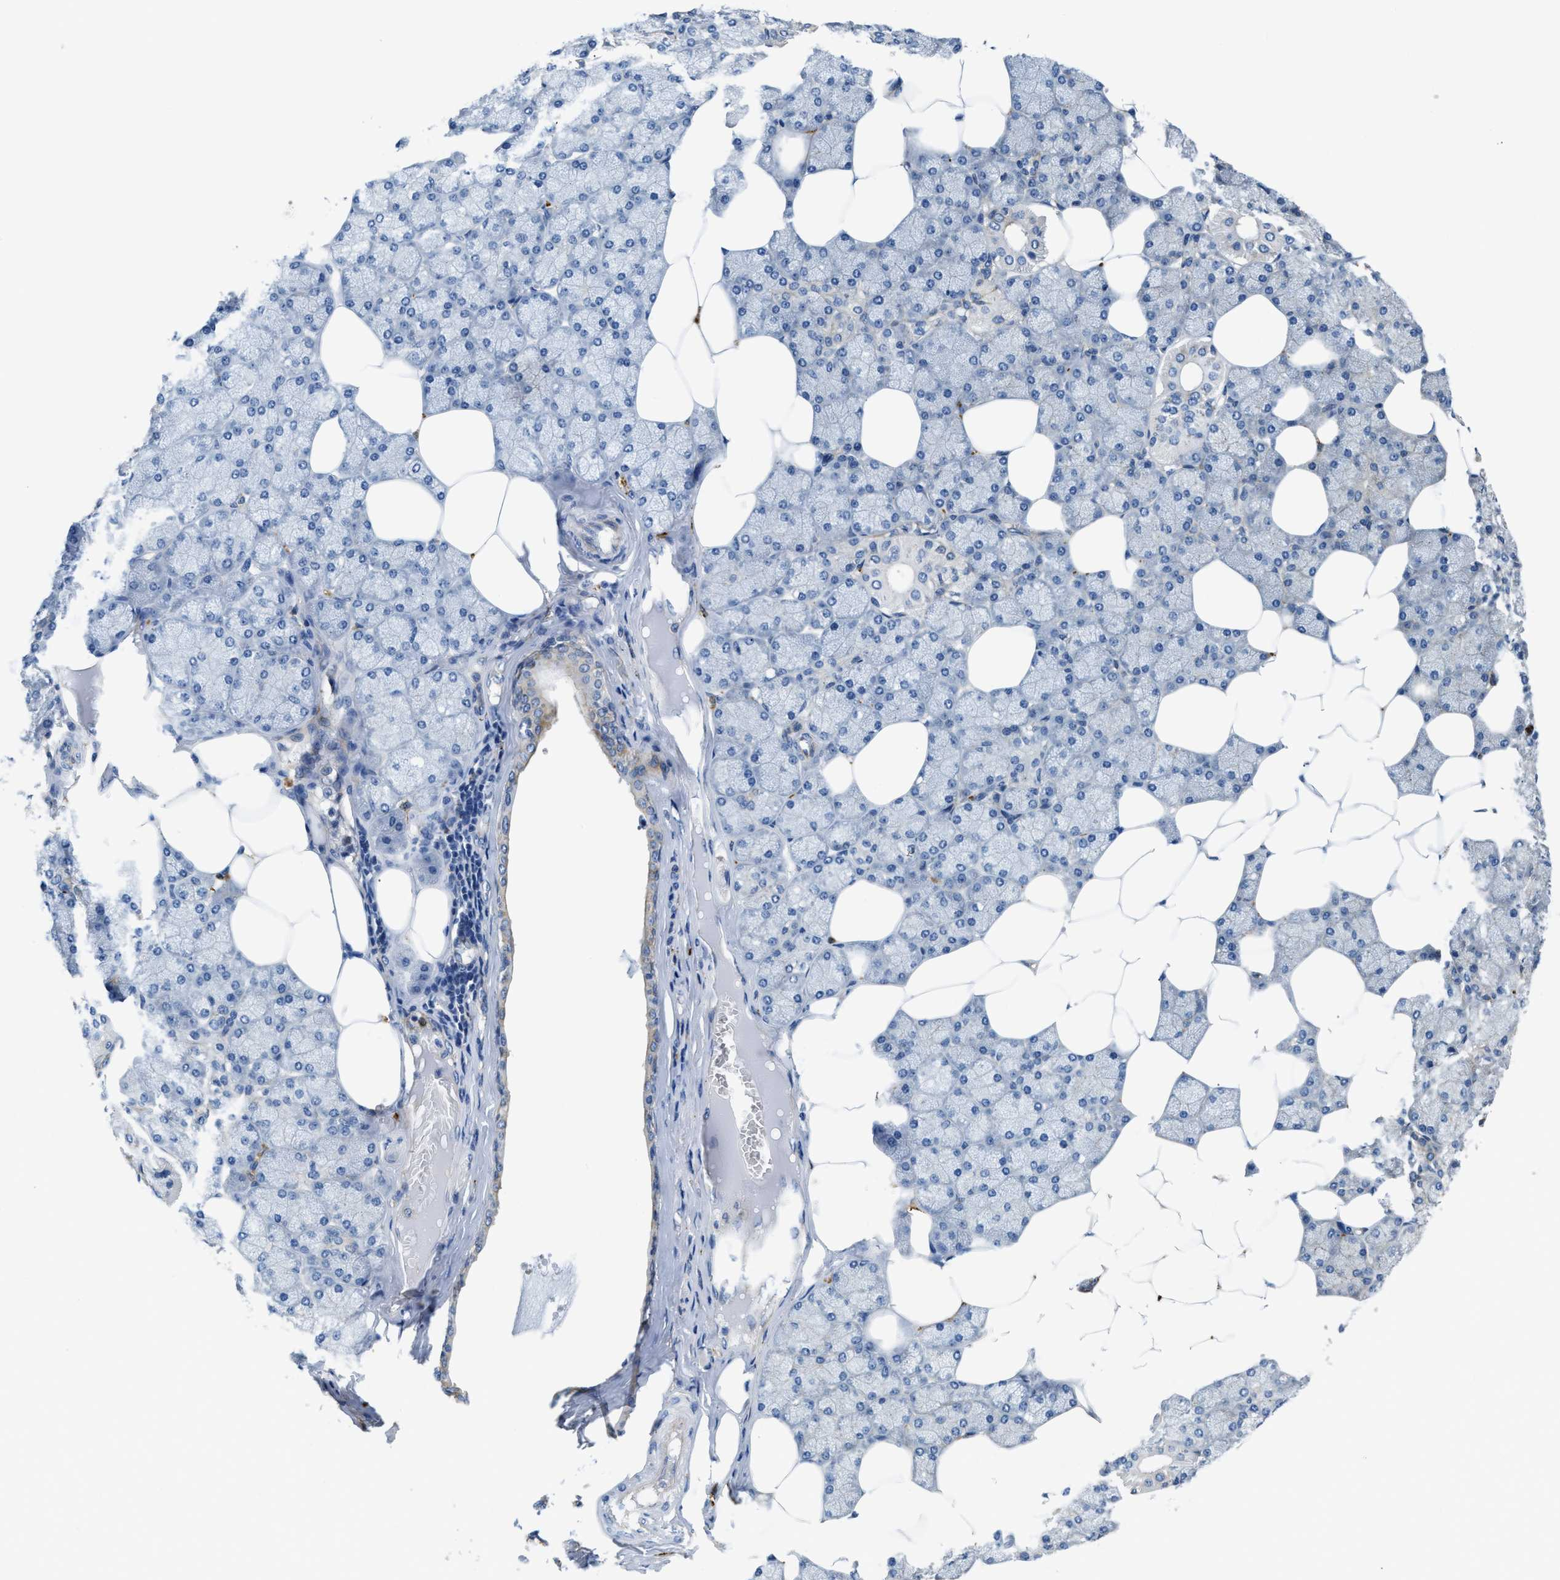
{"staining": {"intensity": "moderate", "quantity": "<25%", "location": "cytoplasmic/membranous"}, "tissue": "salivary gland", "cell_type": "Glandular cells", "image_type": "normal", "snomed": [{"axis": "morphology", "description": "Normal tissue, NOS"}, {"axis": "topography", "description": "Salivary gland"}], "caption": "A histopathology image of salivary gland stained for a protein reveals moderate cytoplasmic/membranous brown staining in glandular cells.", "gene": "NSUN7", "patient": {"sex": "male", "age": 62}}